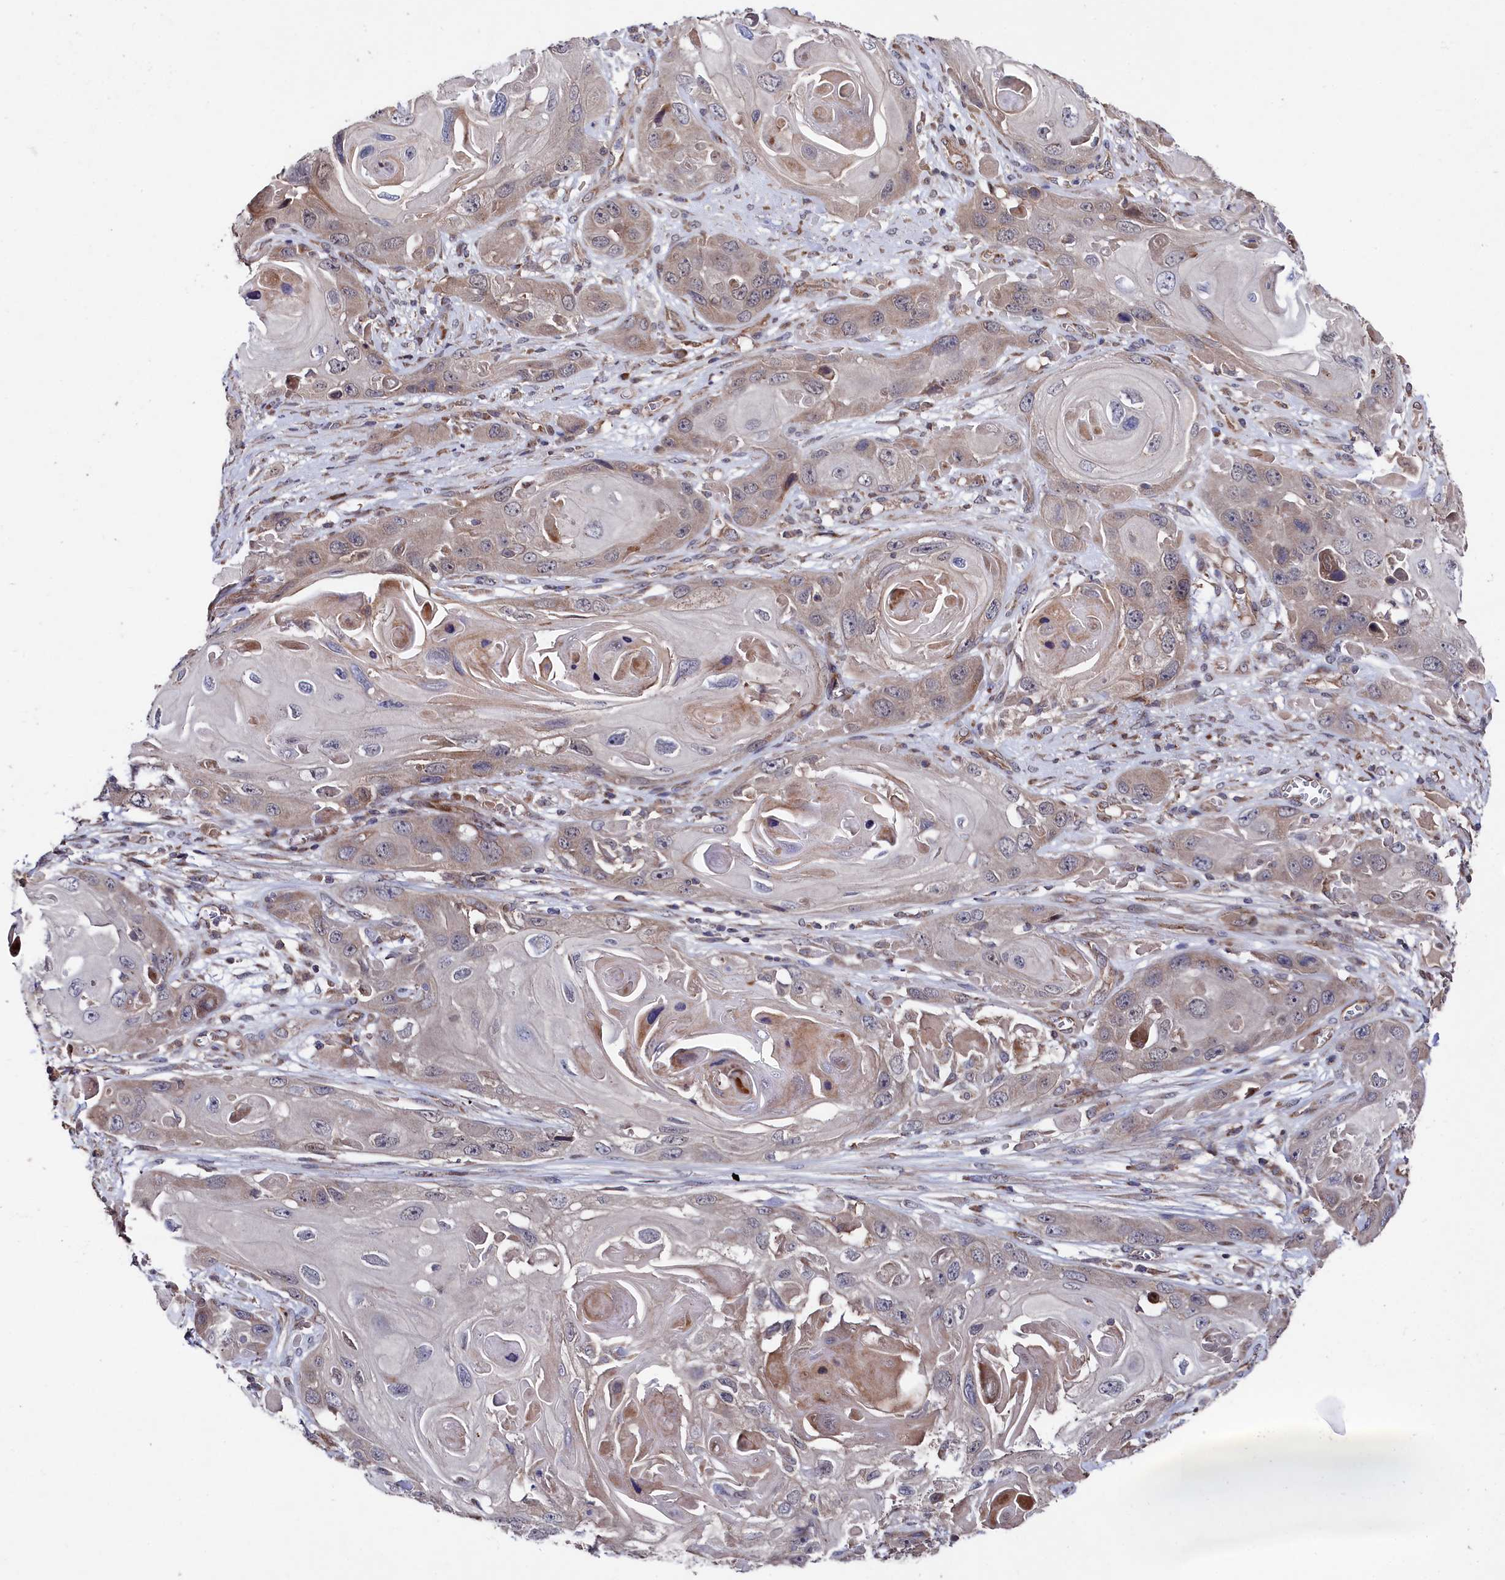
{"staining": {"intensity": "weak", "quantity": "25%-75%", "location": "cytoplasmic/membranous"}, "tissue": "skin cancer", "cell_type": "Tumor cells", "image_type": "cancer", "snomed": [{"axis": "morphology", "description": "Squamous cell carcinoma, NOS"}, {"axis": "topography", "description": "Skin"}], "caption": "Immunohistochemical staining of human skin cancer (squamous cell carcinoma) shows low levels of weak cytoplasmic/membranous expression in about 25%-75% of tumor cells.", "gene": "SUPV3L1", "patient": {"sex": "male", "age": 55}}